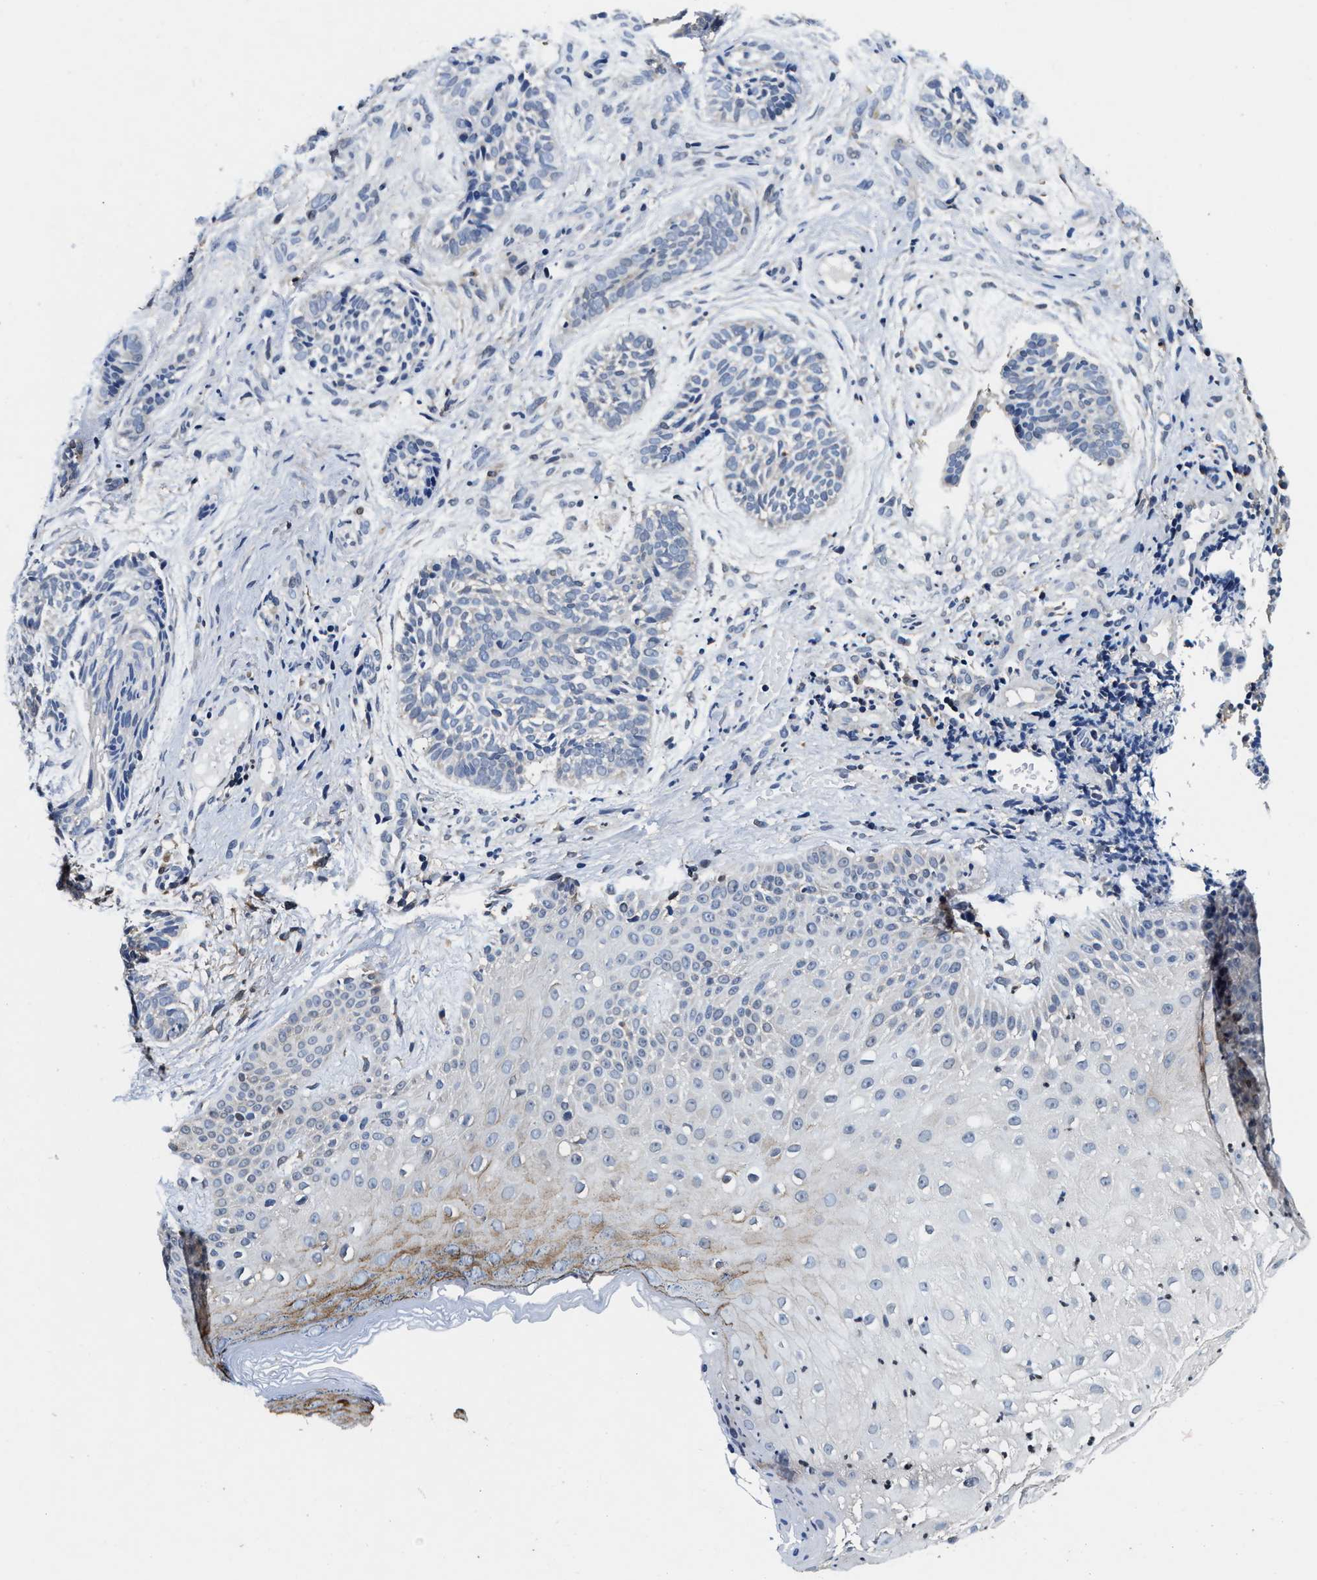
{"staining": {"intensity": "negative", "quantity": "none", "location": "none"}, "tissue": "skin cancer", "cell_type": "Tumor cells", "image_type": "cancer", "snomed": [{"axis": "morphology", "description": "Normal tissue, NOS"}, {"axis": "morphology", "description": "Basal cell carcinoma"}, {"axis": "topography", "description": "Skin"}], "caption": "This is a photomicrograph of immunohistochemistry staining of skin cancer, which shows no expression in tumor cells.", "gene": "PHPT1", "patient": {"sex": "male", "age": 63}}